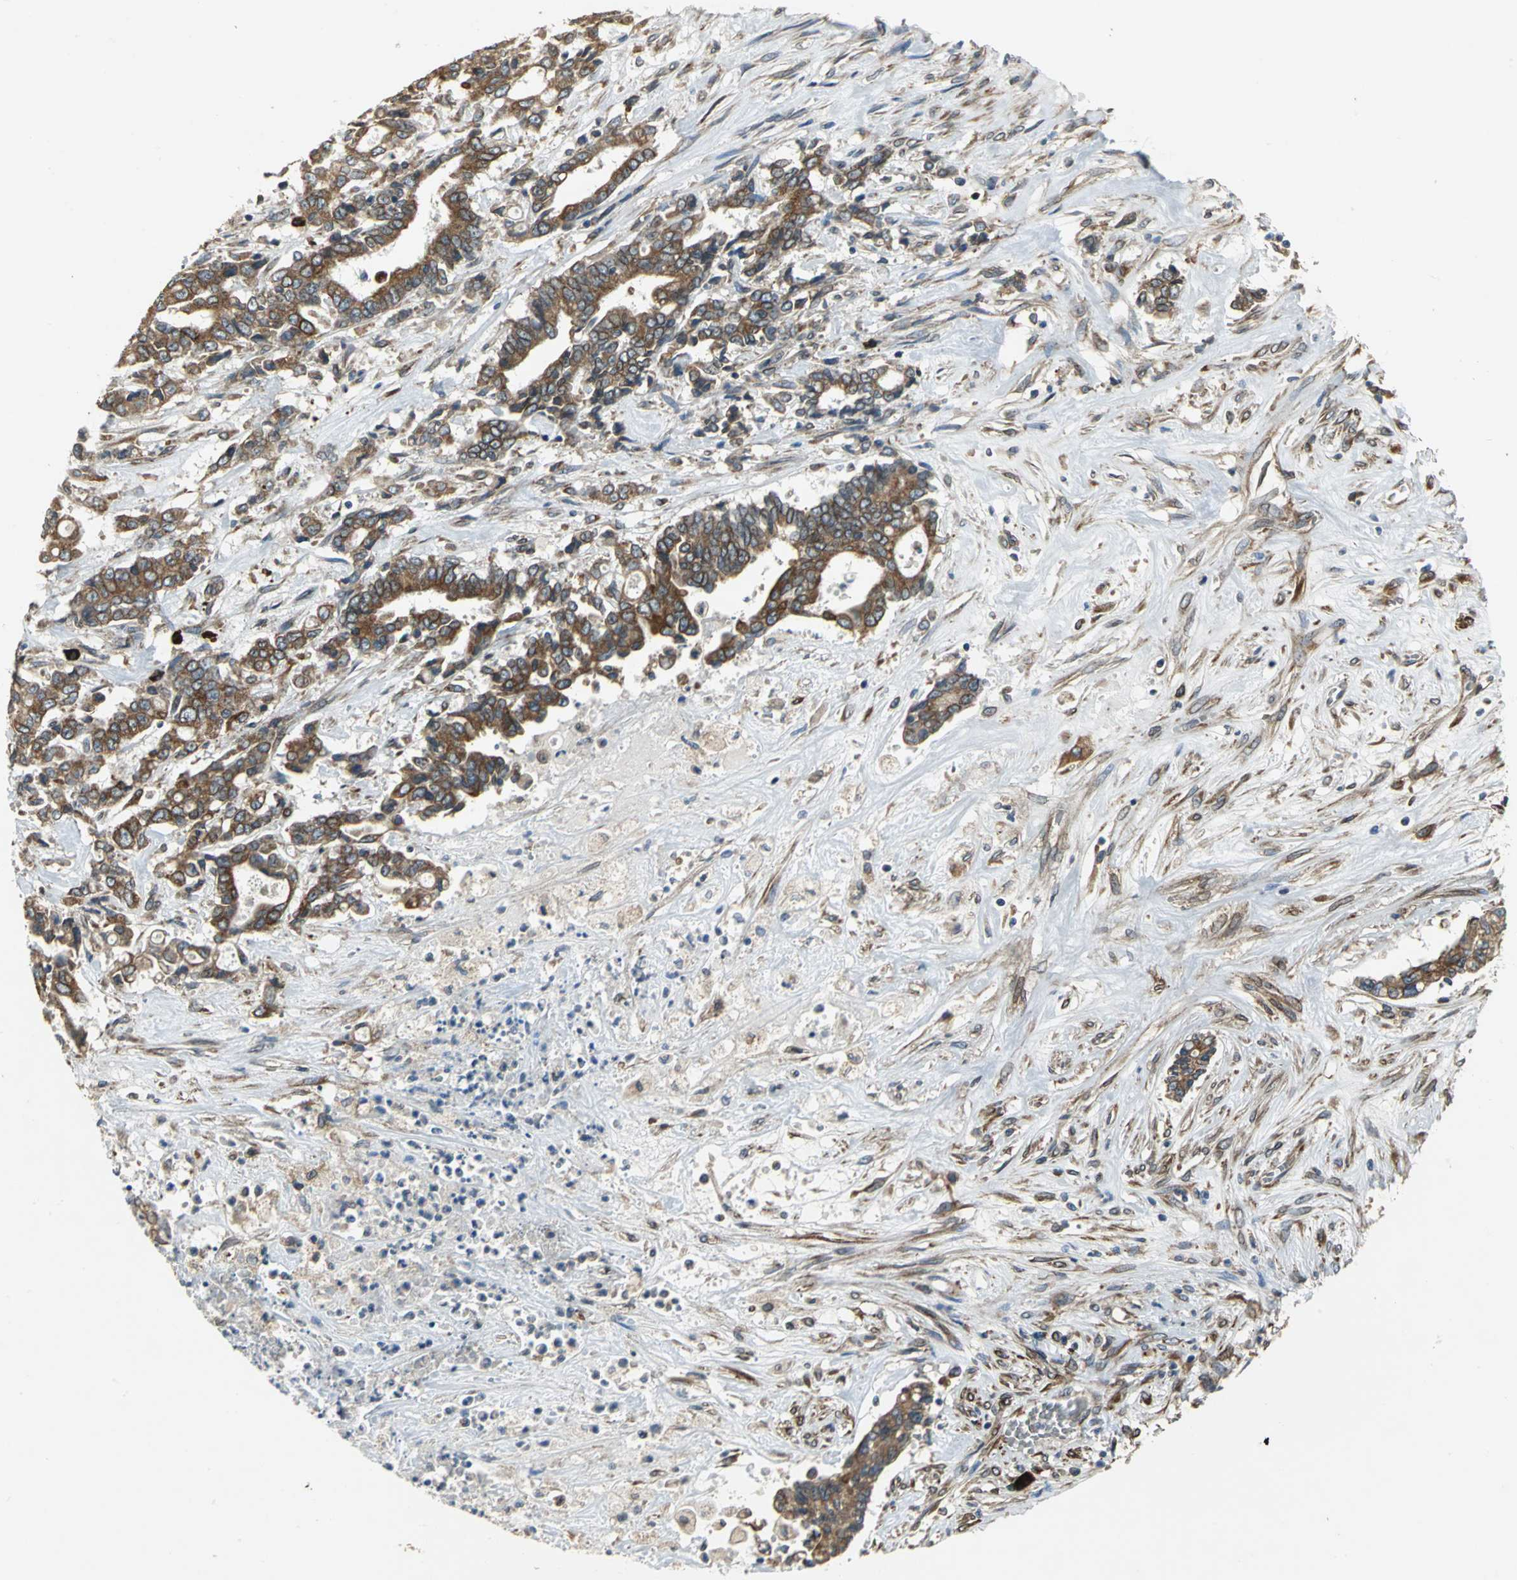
{"staining": {"intensity": "moderate", "quantity": ">75%", "location": "cytoplasmic/membranous"}, "tissue": "liver cancer", "cell_type": "Tumor cells", "image_type": "cancer", "snomed": [{"axis": "morphology", "description": "Cholangiocarcinoma"}, {"axis": "topography", "description": "Liver"}], "caption": "A micrograph of liver cancer stained for a protein reveals moderate cytoplasmic/membranous brown staining in tumor cells.", "gene": "SYVN1", "patient": {"sex": "male", "age": 57}}